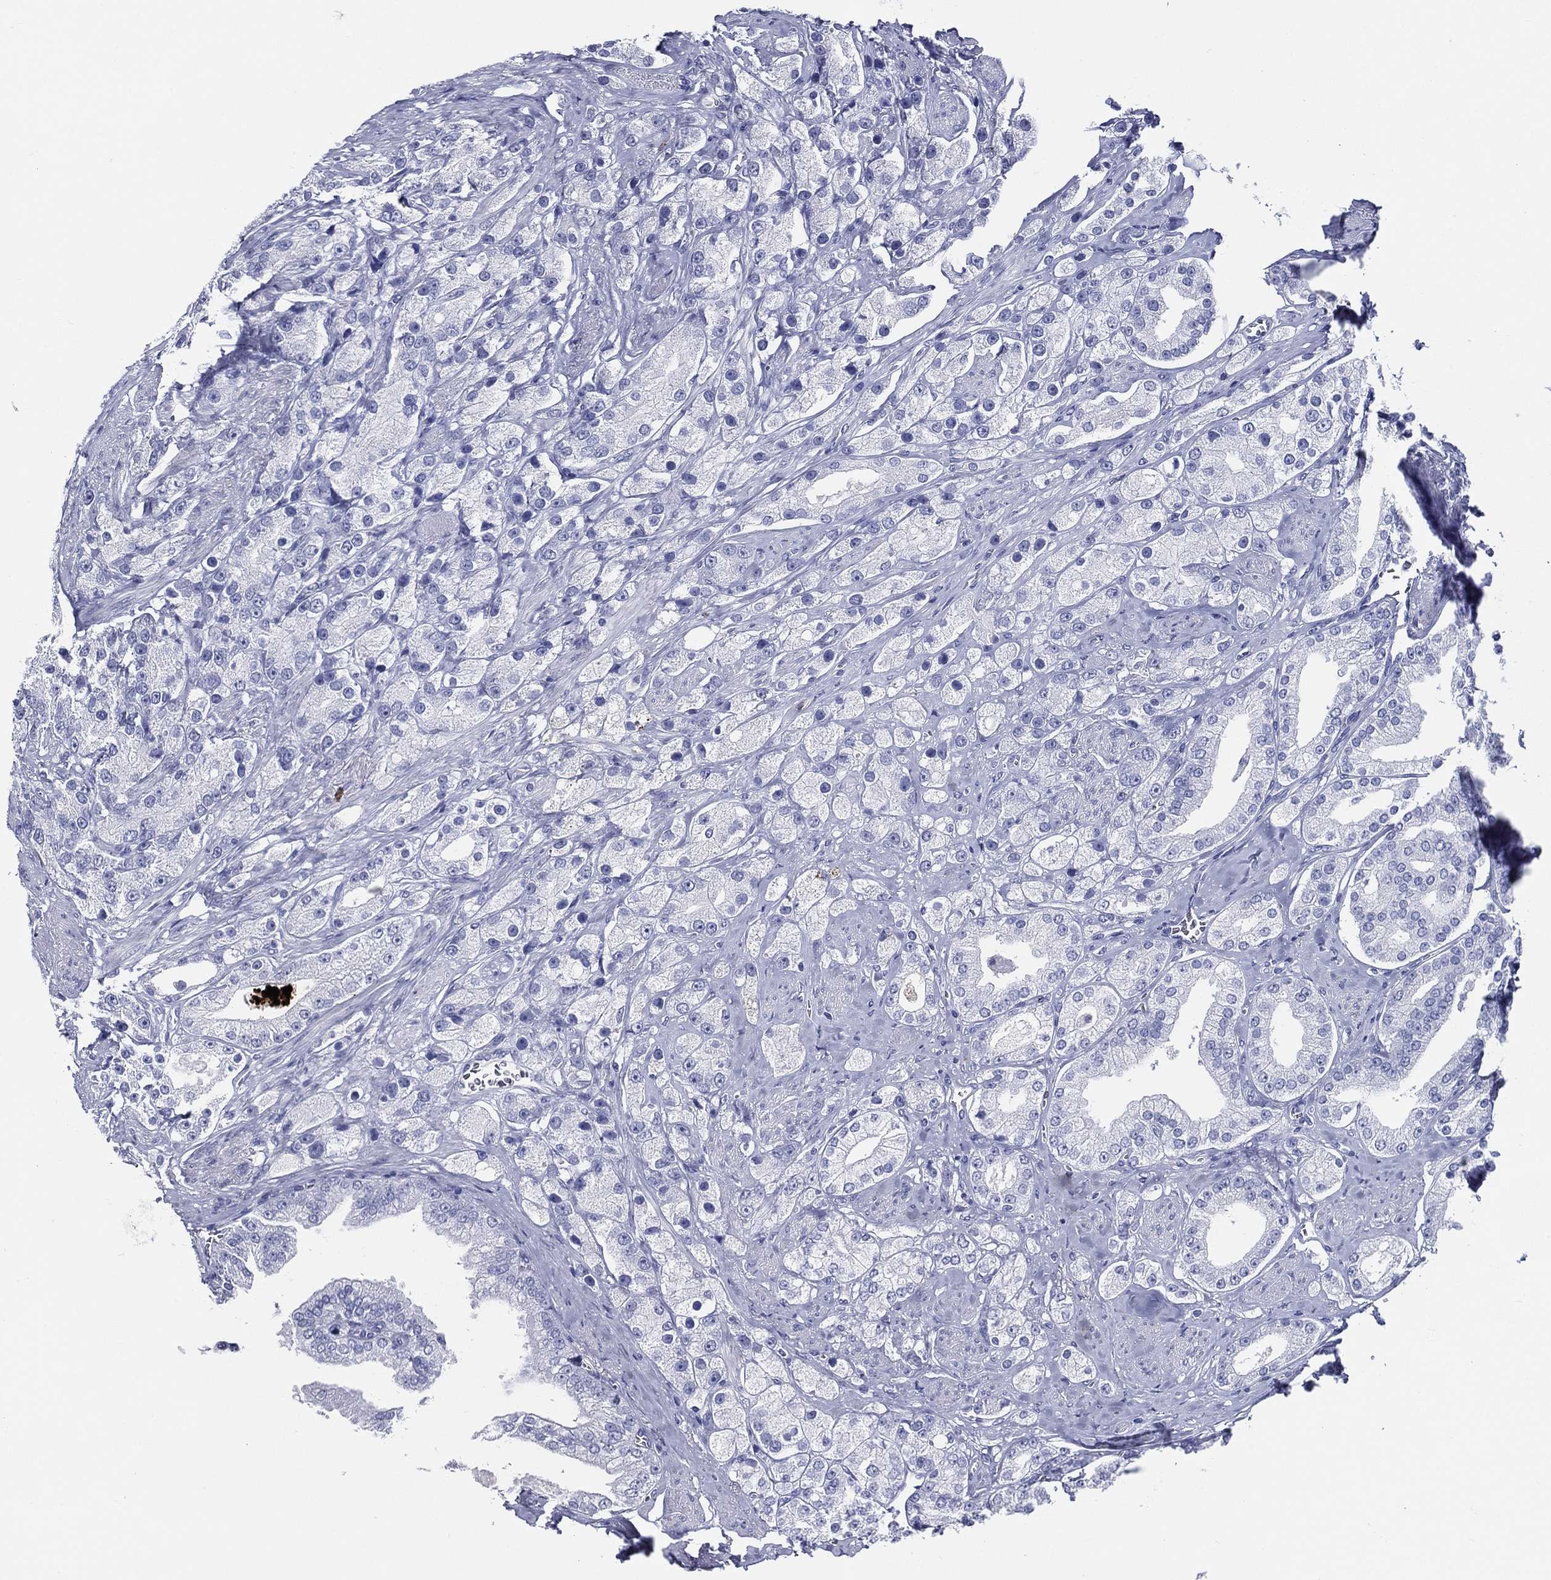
{"staining": {"intensity": "negative", "quantity": "none", "location": "none"}, "tissue": "prostate cancer", "cell_type": "Tumor cells", "image_type": "cancer", "snomed": [{"axis": "morphology", "description": "Adenocarcinoma, NOS"}, {"axis": "topography", "description": "Prostate and seminal vesicle, NOS"}, {"axis": "topography", "description": "Prostate"}], "caption": "Immunohistochemical staining of human prostate adenocarcinoma shows no significant staining in tumor cells. (Stains: DAB (3,3'-diaminobenzidine) immunohistochemistry (IHC) with hematoxylin counter stain, Microscopy: brightfield microscopy at high magnification).", "gene": "ACE2", "patient": {"sex": "male", "age": 67}}